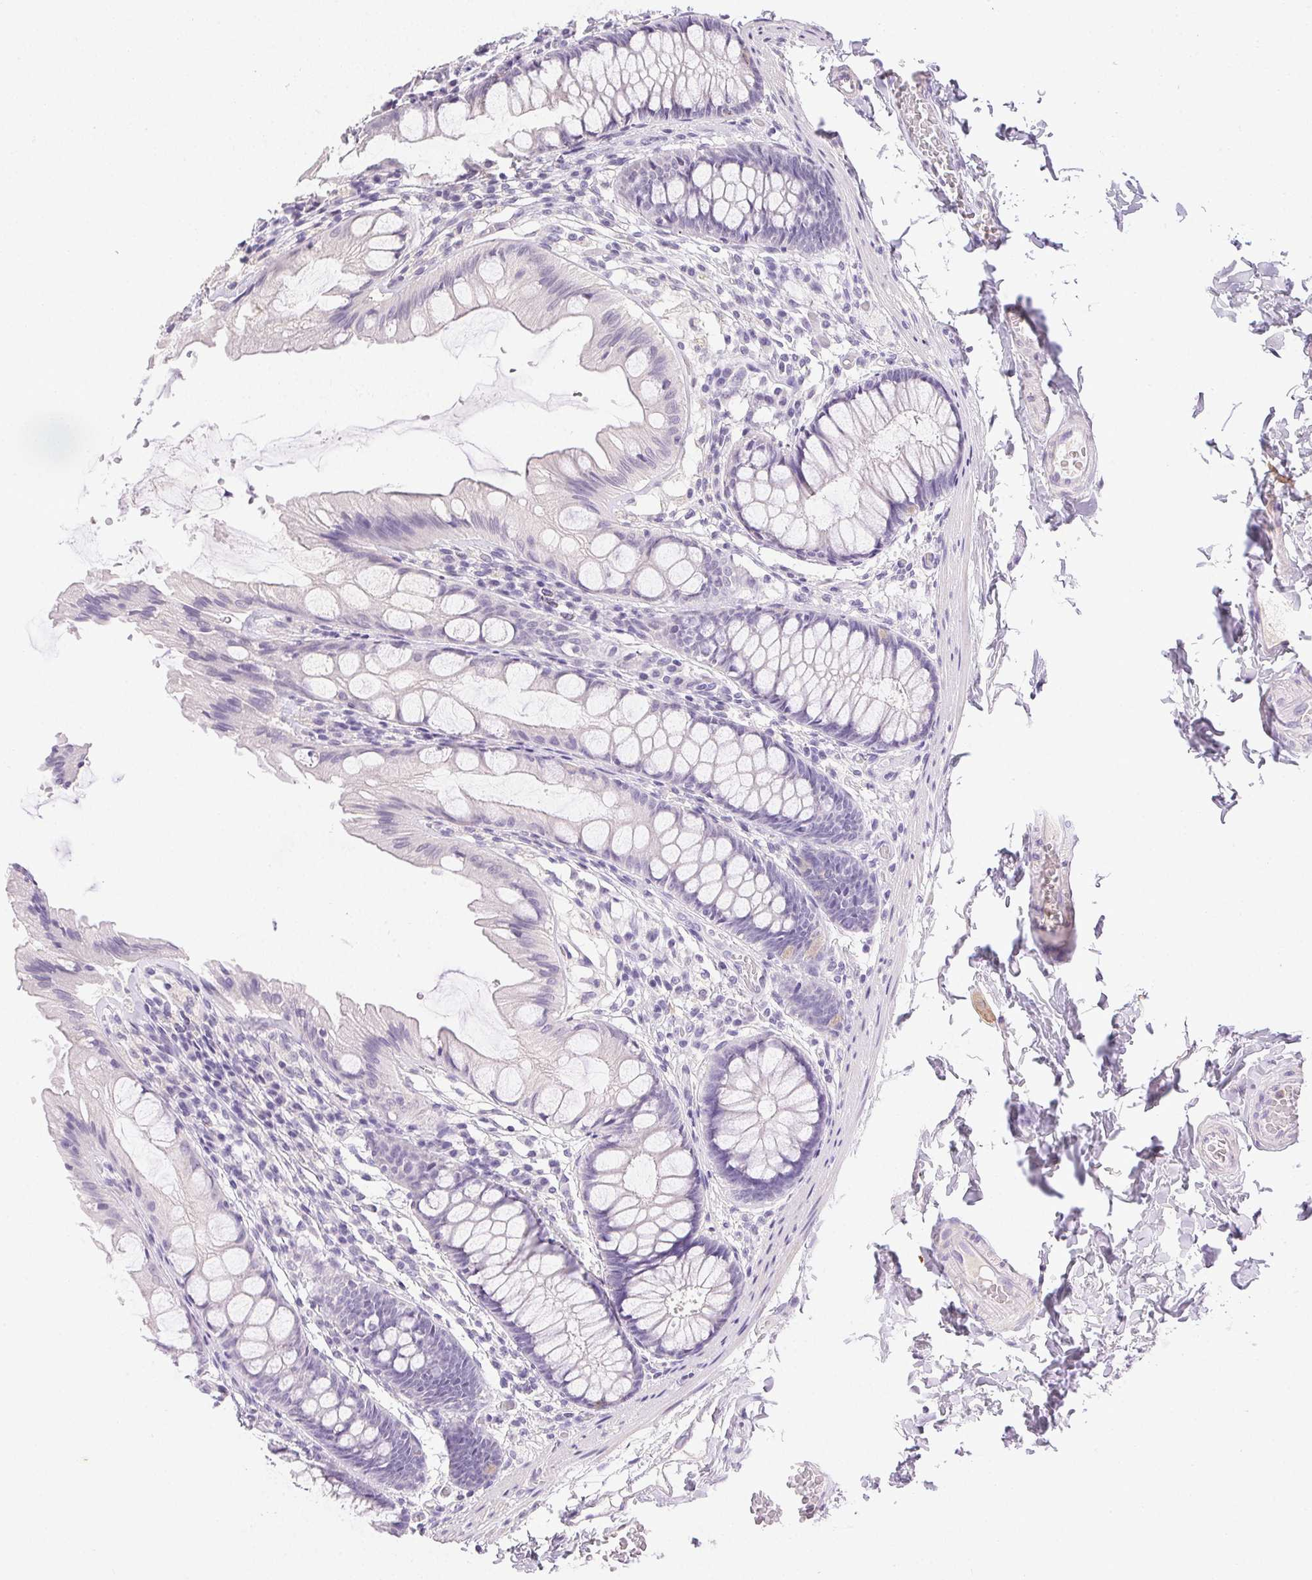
{"staining": {"intensity": "negative", "quantity": "none", "location": "none"}, "tissue": "colon", "cell_type": "Endothelial cells", "image_type": "normal", "snomed": [{"axis": "morphology", "description": "Normal tissue, NOS"}, {"axis": "topography", "description": "Colon"}], "caption": "The immunohistochemistry image has no significant positivity in endothelial cells of colon.", "gene": "EMX2", "patient": {"sex": "male", "age": 47}}